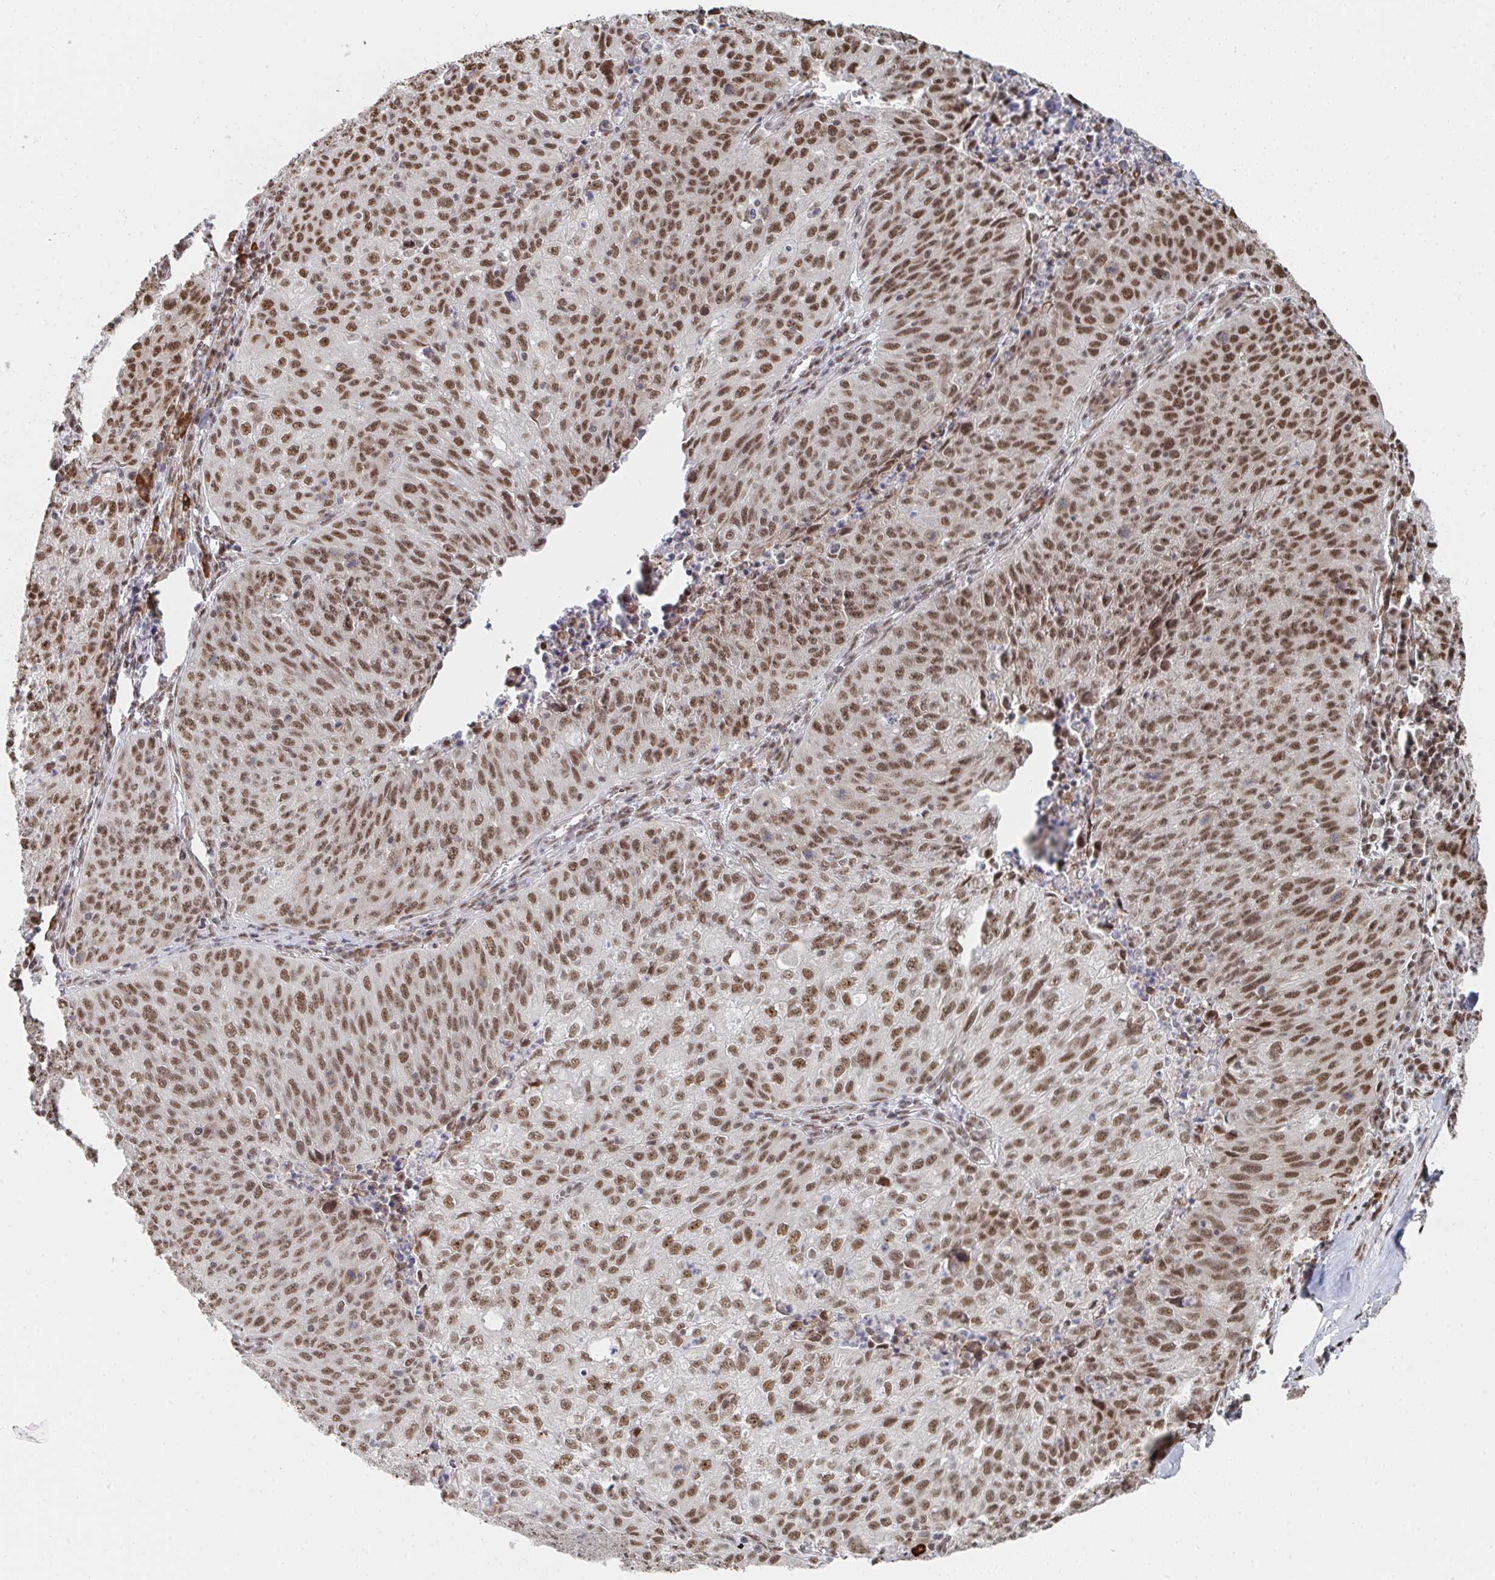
{"staining": {"intensity": "moderate", "quantity": ">75%", "location": "nuclear"}, "tissue": "lung cancer", "cell_type": "Tumor cells", "image_type": "cancer", "snomed": [{"axis": "morphology", "description": "Squamous cell carcinoma, NOS"}, {"axis": "morphology", "description": "Squamous cell carcinoma, metastatic, NOS"}, {"axis": "topography", "description": "Bronchus"}, {"axis": "topography", "description": "Lung"}], "caption": "This histopathology image shows immunohistochemistry staining of lung cancer (squamous cell carcinoma), with medium moderate nuclear expression in about >75% of tumor cells.", "gene": "MBNL1", "patient": {"sex": "male", "age": 62}}